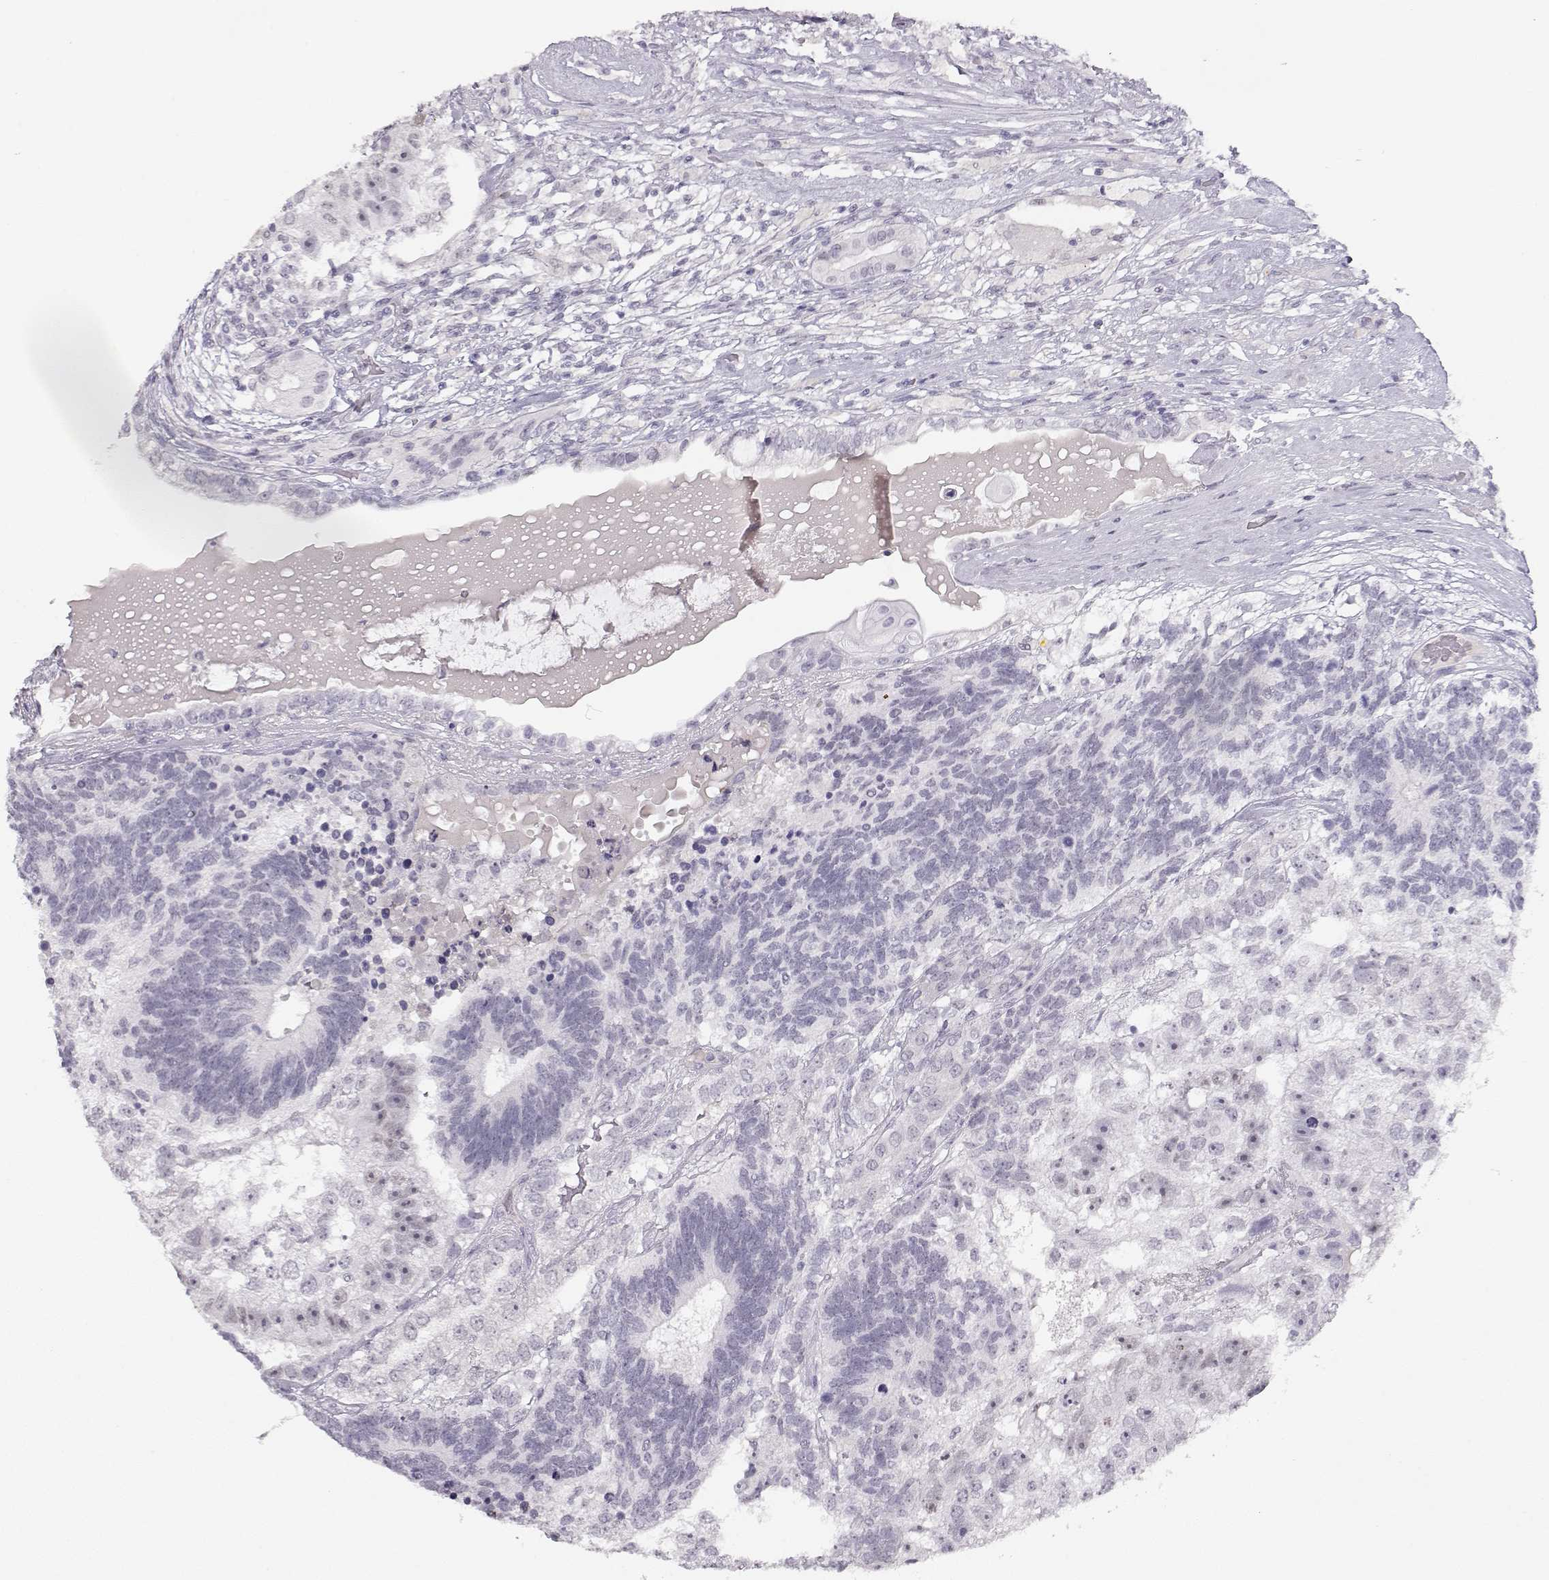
{"staining": {"intensity": "negative", "quantity": "none", "location": "none"}, "tissue": "testis cancer", "cell_type": "Tumor cells", "image_type": "cancer", "snomed": [{"axis": "morphology", "description": "Seminoma, NOS"}, {"axis": "morphology", "description": "Carcinoma, Embryonal, NOS"}, {"axis": "topography", "description": "Testis"}], "caption": "IHC photomicrograph of seminoma (testis) stained for a protein (brown), which reveals no expression in tumor cells. (Brightfield microscopy of DAB (3,3'-diaminobenzidine) immunohistochemistry (IHC) at high magnification).", "gene": "IMPG1", "patient": {"sex": "male", "age": 41}}